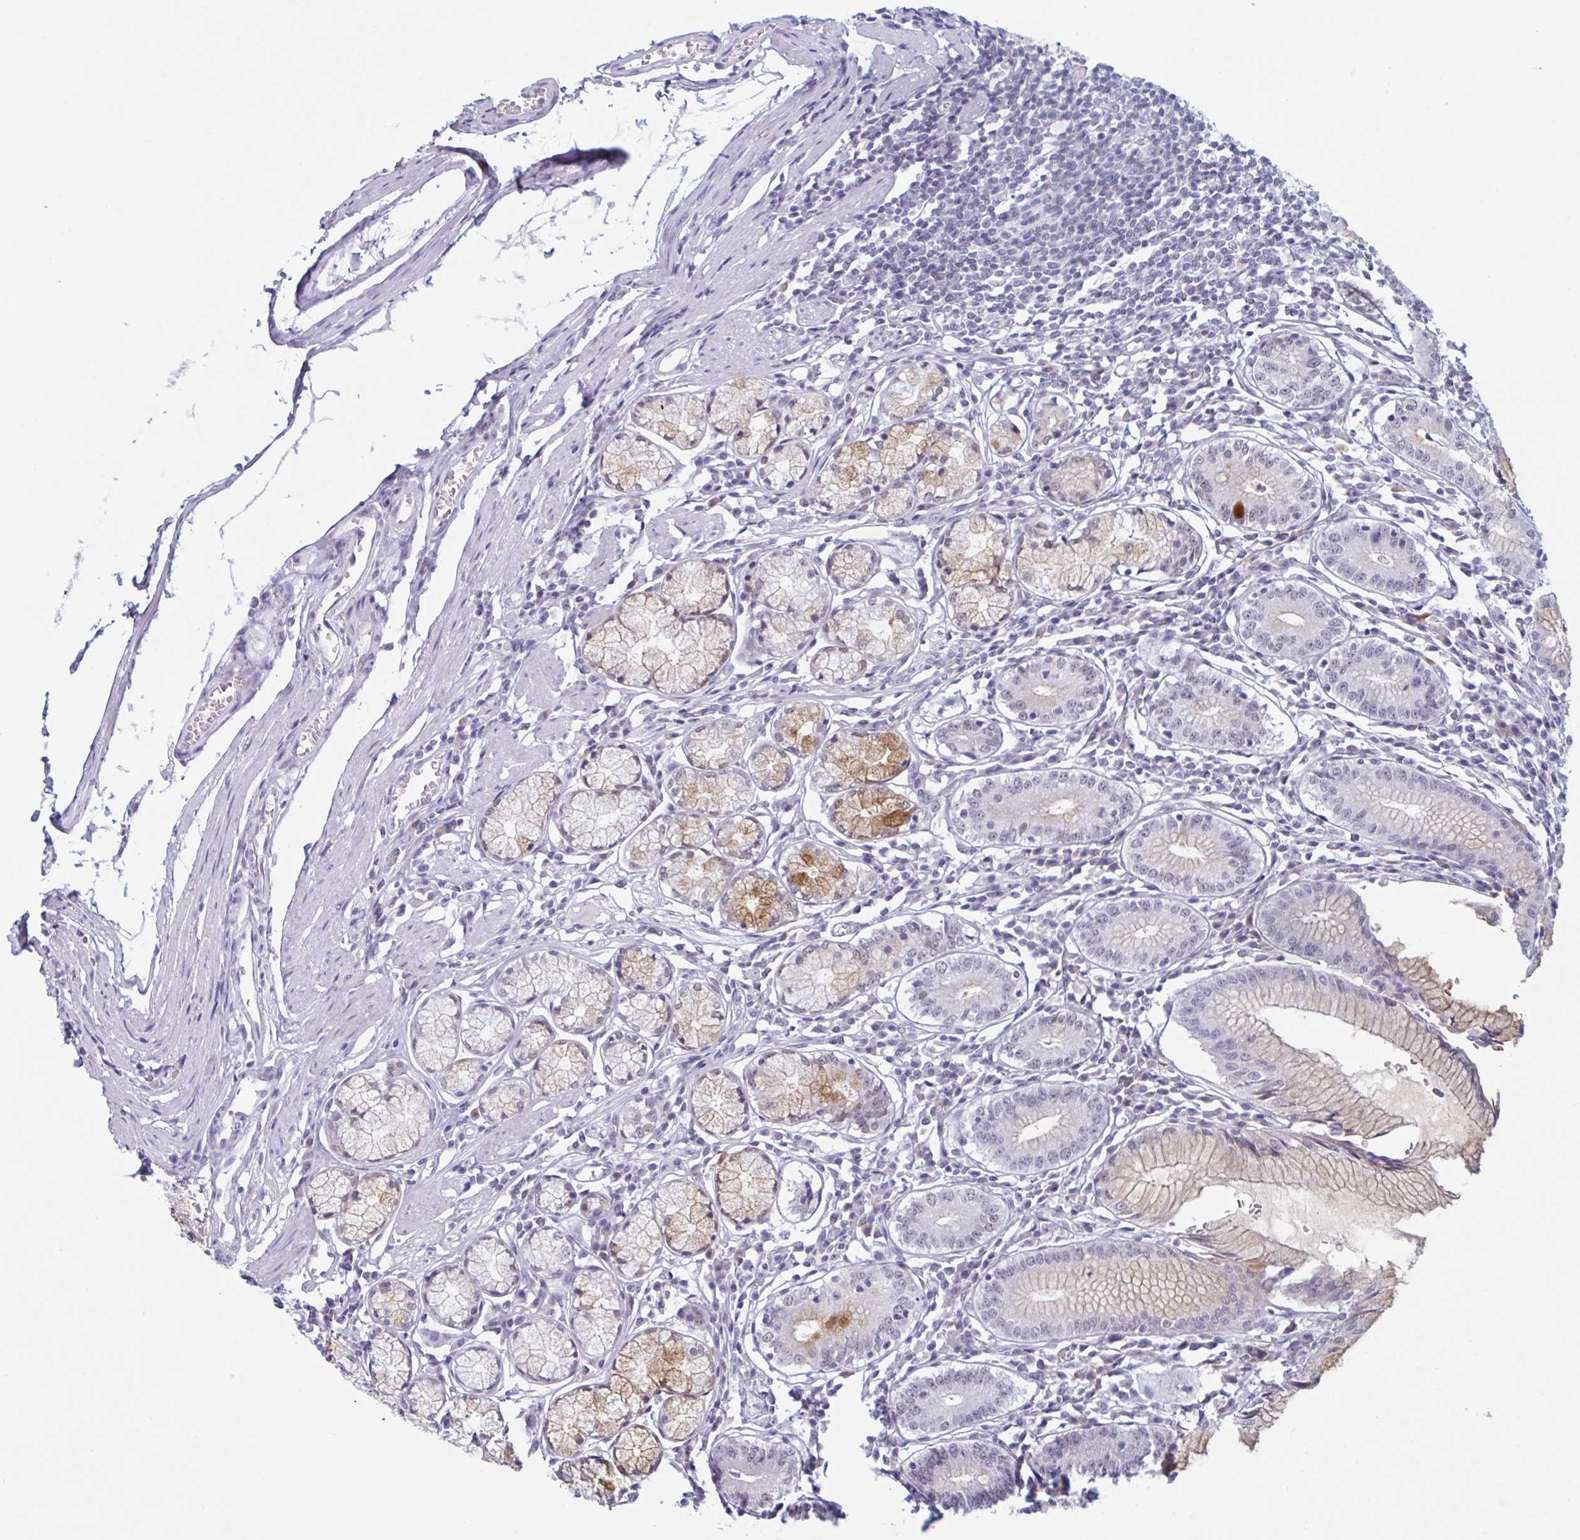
{"staining": {"intensity": "moderate", "quantity": "<25%", "location": "cytoplasmic/membranous"}, "tissue": "stomach", "cell_type": "Glandular cells", "image_type": "normal", "snomed": [{"axis": "morphology", "description": "Normal tissue, NOS"}, {"axis": "topography", "description": "Stomach"}], "caption": "IHC of normal human stomach displays low levels of moderate cytoplasmic/membranous expression in about <25% of glandular cells. Immunohistochemistry stains the protein in brown and the nuclei are stained blue.", "gene": "MSMB", "patient": {"sex": "male", "age": 55}}